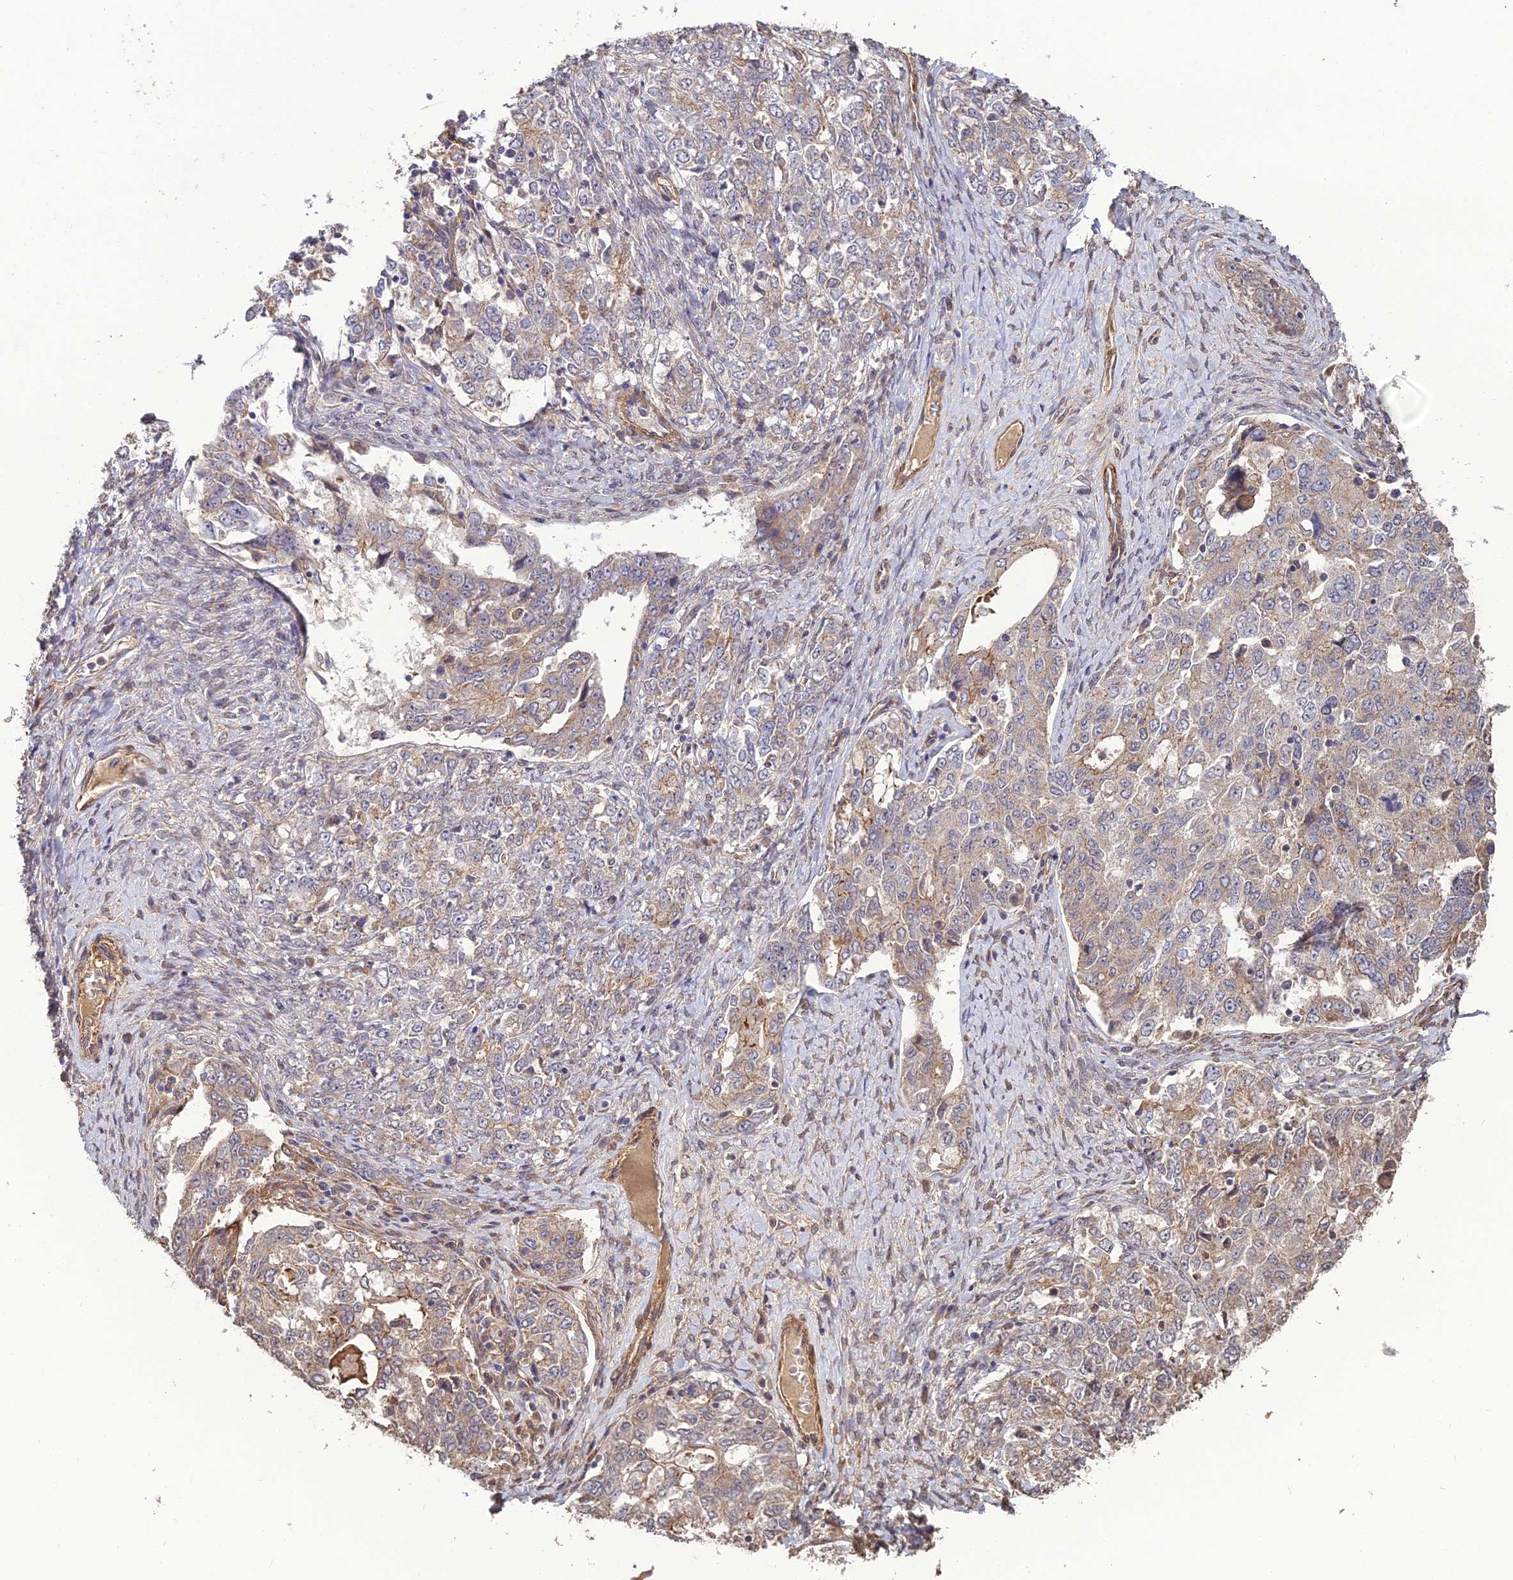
{"staining": {"intensity": "weak", "quantity": "<25%", "location": "cytoplasmic/membranous"}, "tissue": "ovarian cancer", "cell_type": "Tumor cells", "image_type": "cancer", "snomed": [{"axis": "morphology", "description": "Carcinoma, endometroid"}, {"axis": "topography", "description": "Ovary"}], "caption": "IHC histopathology image of human ovarian cancer (endometroid carcinoma) stained for a protein (brown), which exhibits no positivity in tumor cells. (Stains: DAB (3,3'-diaminobenzidine) immunohistochemistry with hematoxylin counter stain, Microscopy: brightfield microscopy at high magnification).", "gene": "ATP6V0A2", "patient": {"sex": "female", "age": 62}}